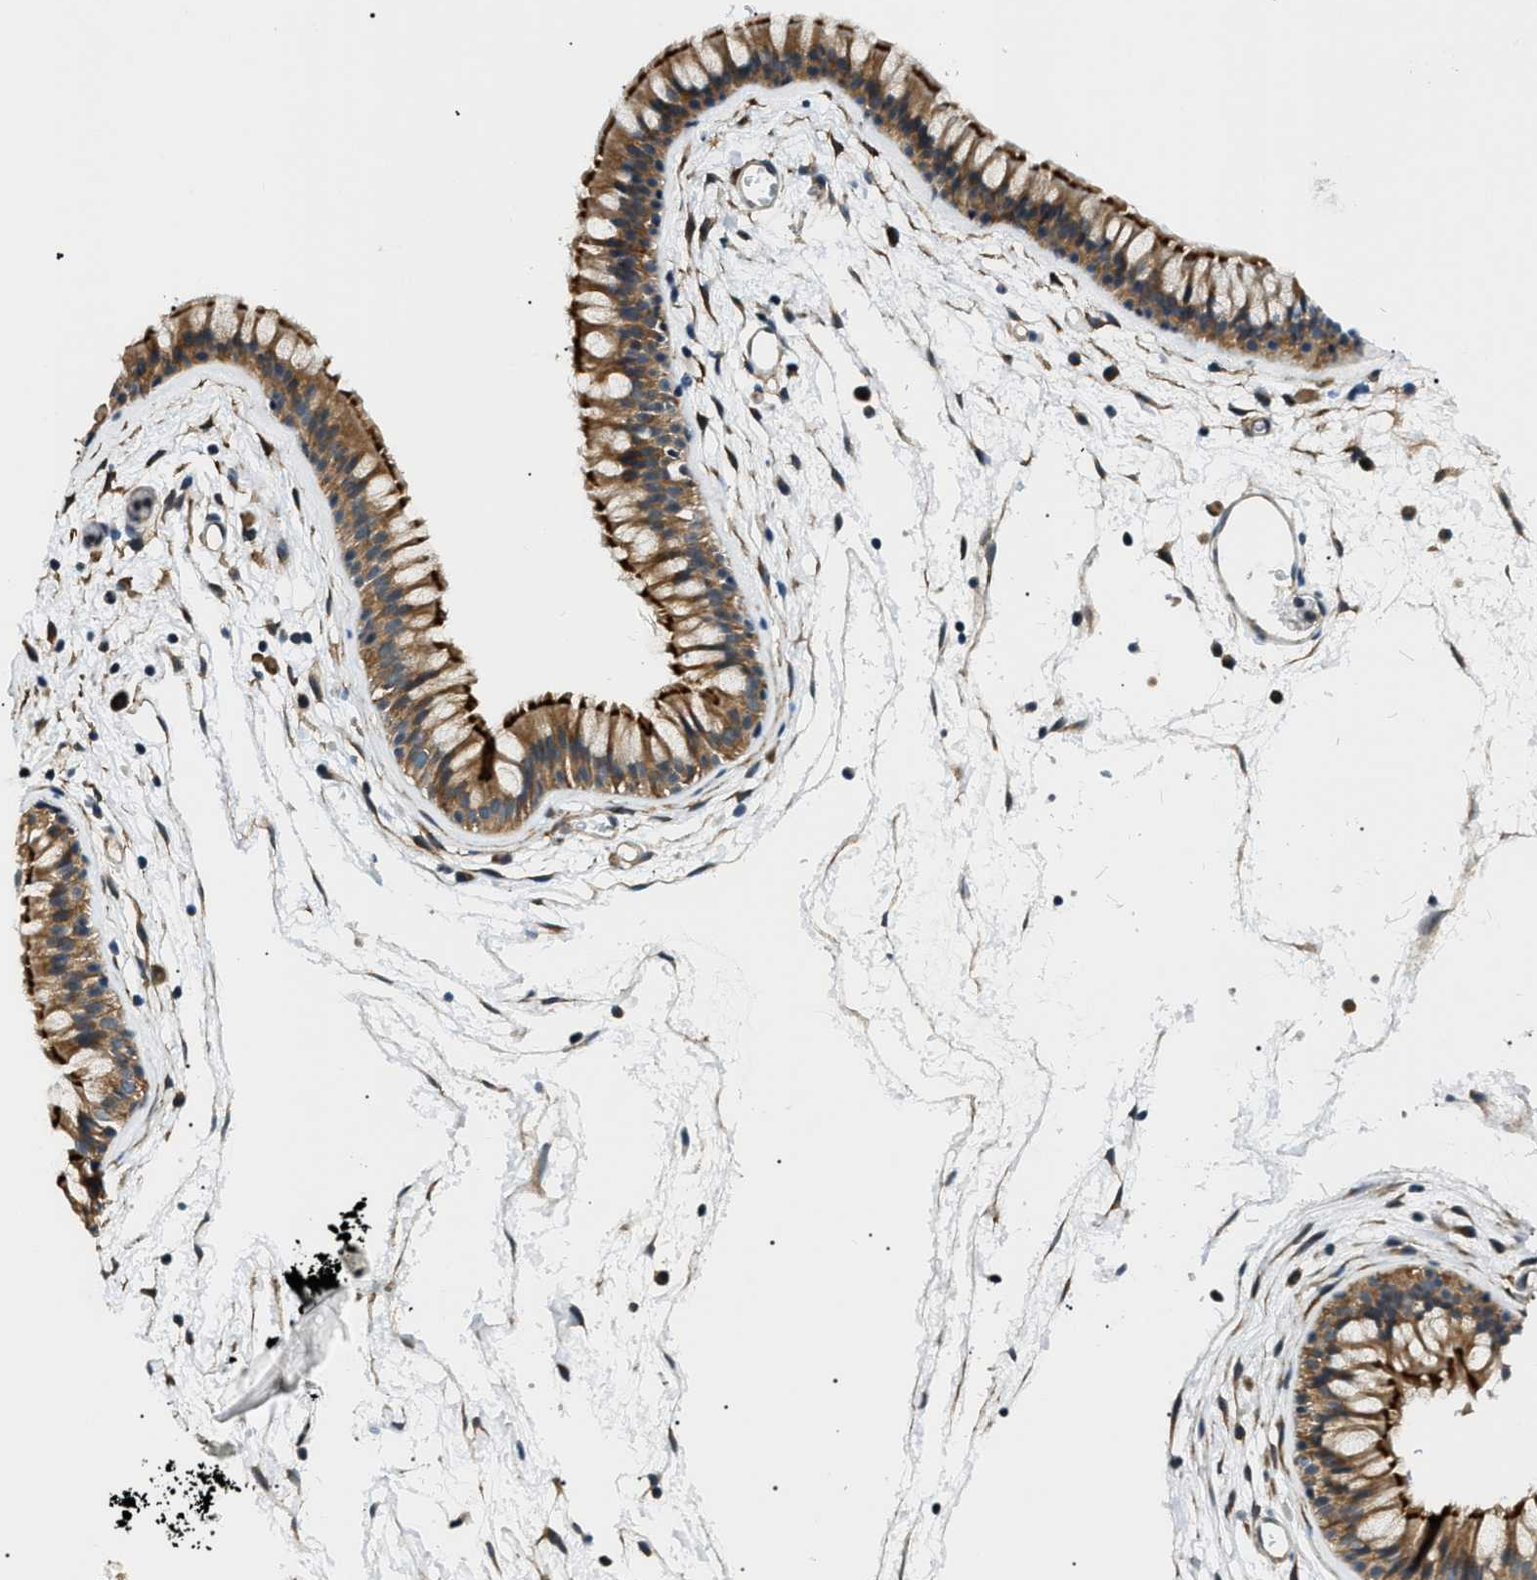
{"staining": {"intensity": "strong", "quantity": "25%-75%", "location": "cytoplasmic/membranous"}, "tissue": "nasopharynx", "cell_type": "Respiratory epithelial cells", "image_type": "normal", "snomed": [{"axis": "morphology", "description": "Normal tissue, NOS"}, {"axis": "morphology", "description": "Inflammation, NOS"}, {"axis": "topography", "description": "Nasopharynx"}], "caption": "Strong cytoplasmic/membranous positivity is present in approximately 25%-75% of respiratory epithelial cells in unremarkable nasopharynx. (DAB (3,3'-diaminobenzidine) IHC with brightfield microscopy, high magnification).", "gene": "SRPK1", "patient": {"sex": "male", "age": 48}}